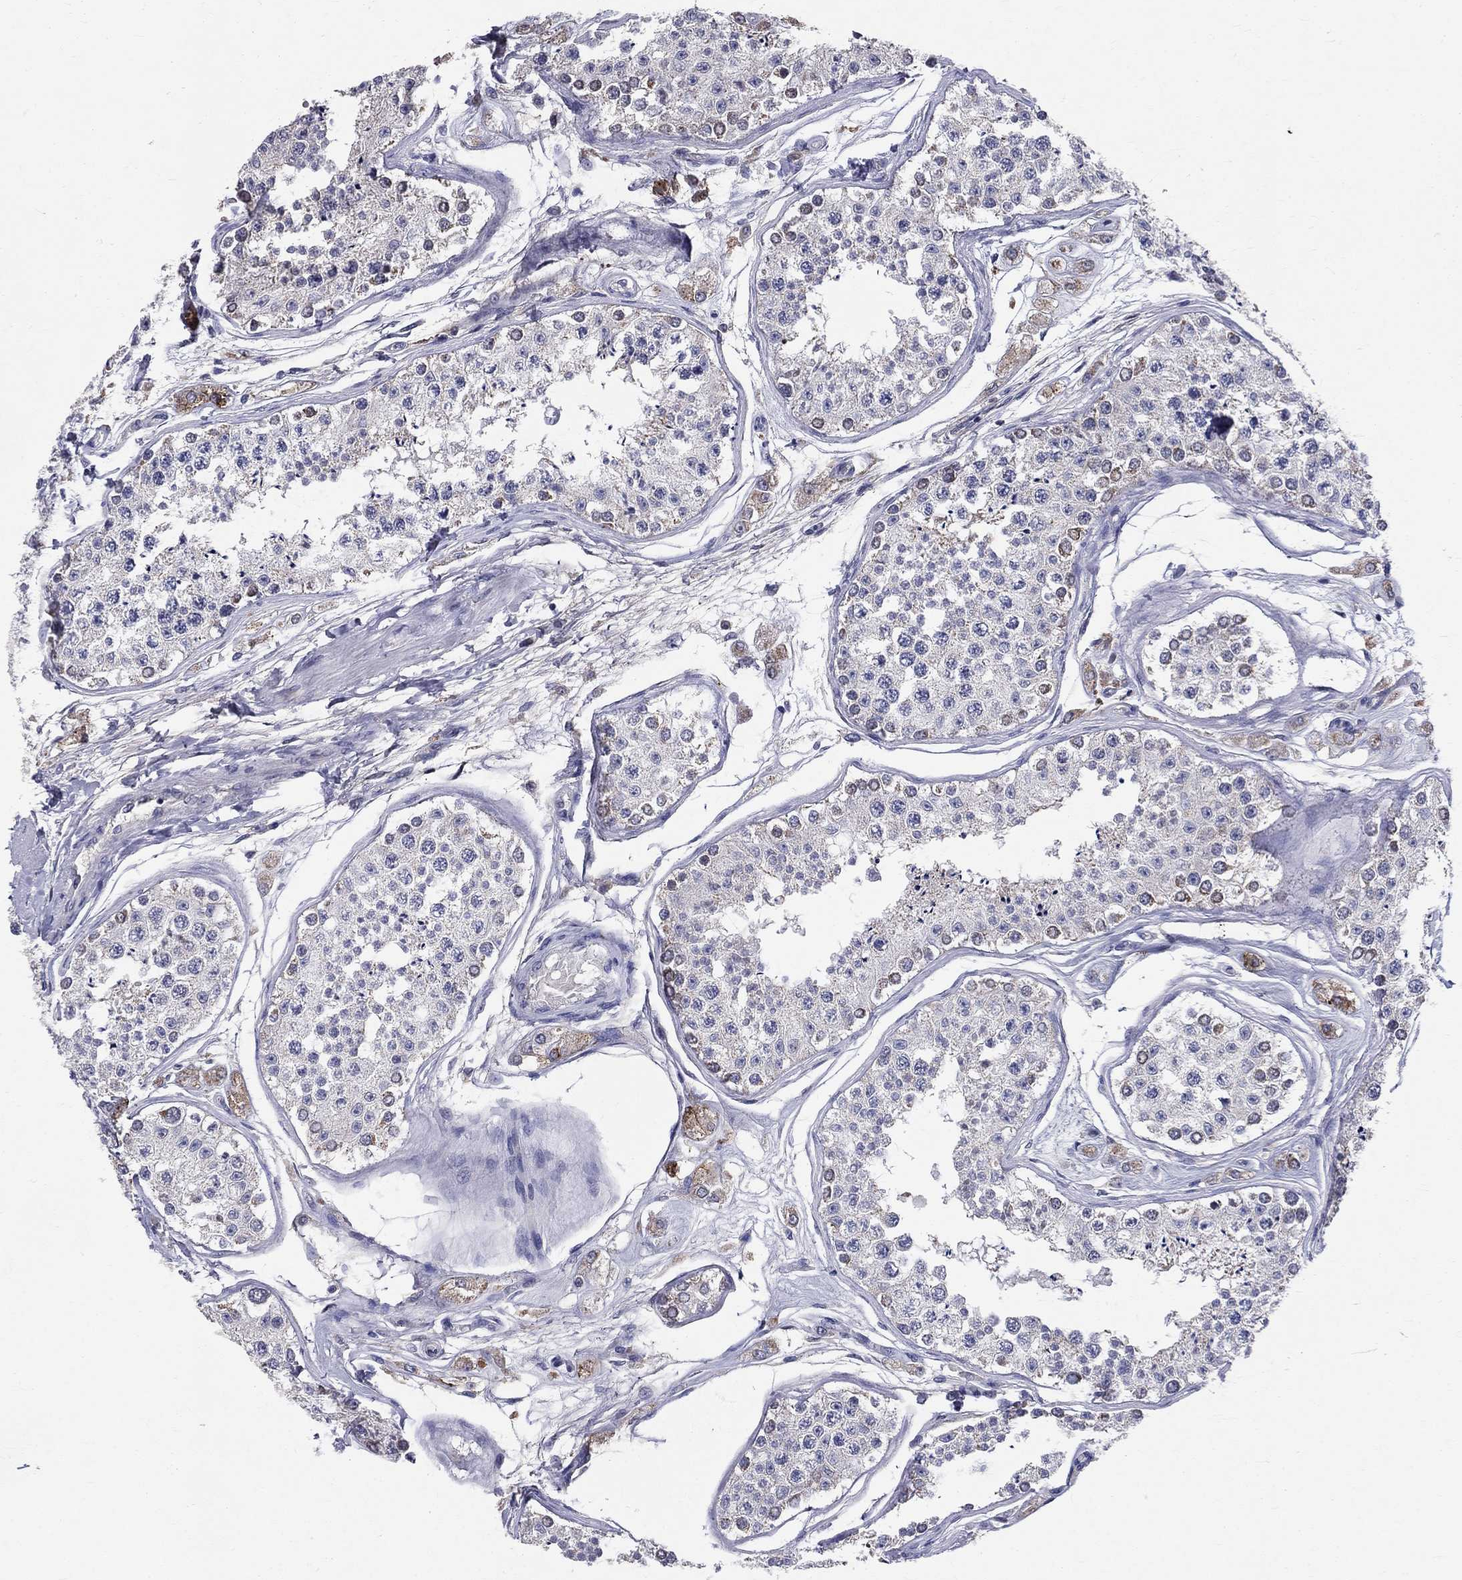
{"staining": {"intensity": "strong", "quantity": "<25%", "location": "cytoplasmic/membranous"}, "tissue": "testis", "cell_type": "Cells in seminiferous ducts", "image_type": "normal", "snomed": [{"axis": "morphology", "description": "Normal tissue, NOS"}, {"axis": "topography", "description": "Testis"}], "caption": "Strong cytoplasmic/membranous positivity is seen in about <25% of cells in seminiferous ducts in unremarkable testis.", "gene": "SLC4A10", "patient": {"sex": "male", "age": 25}}